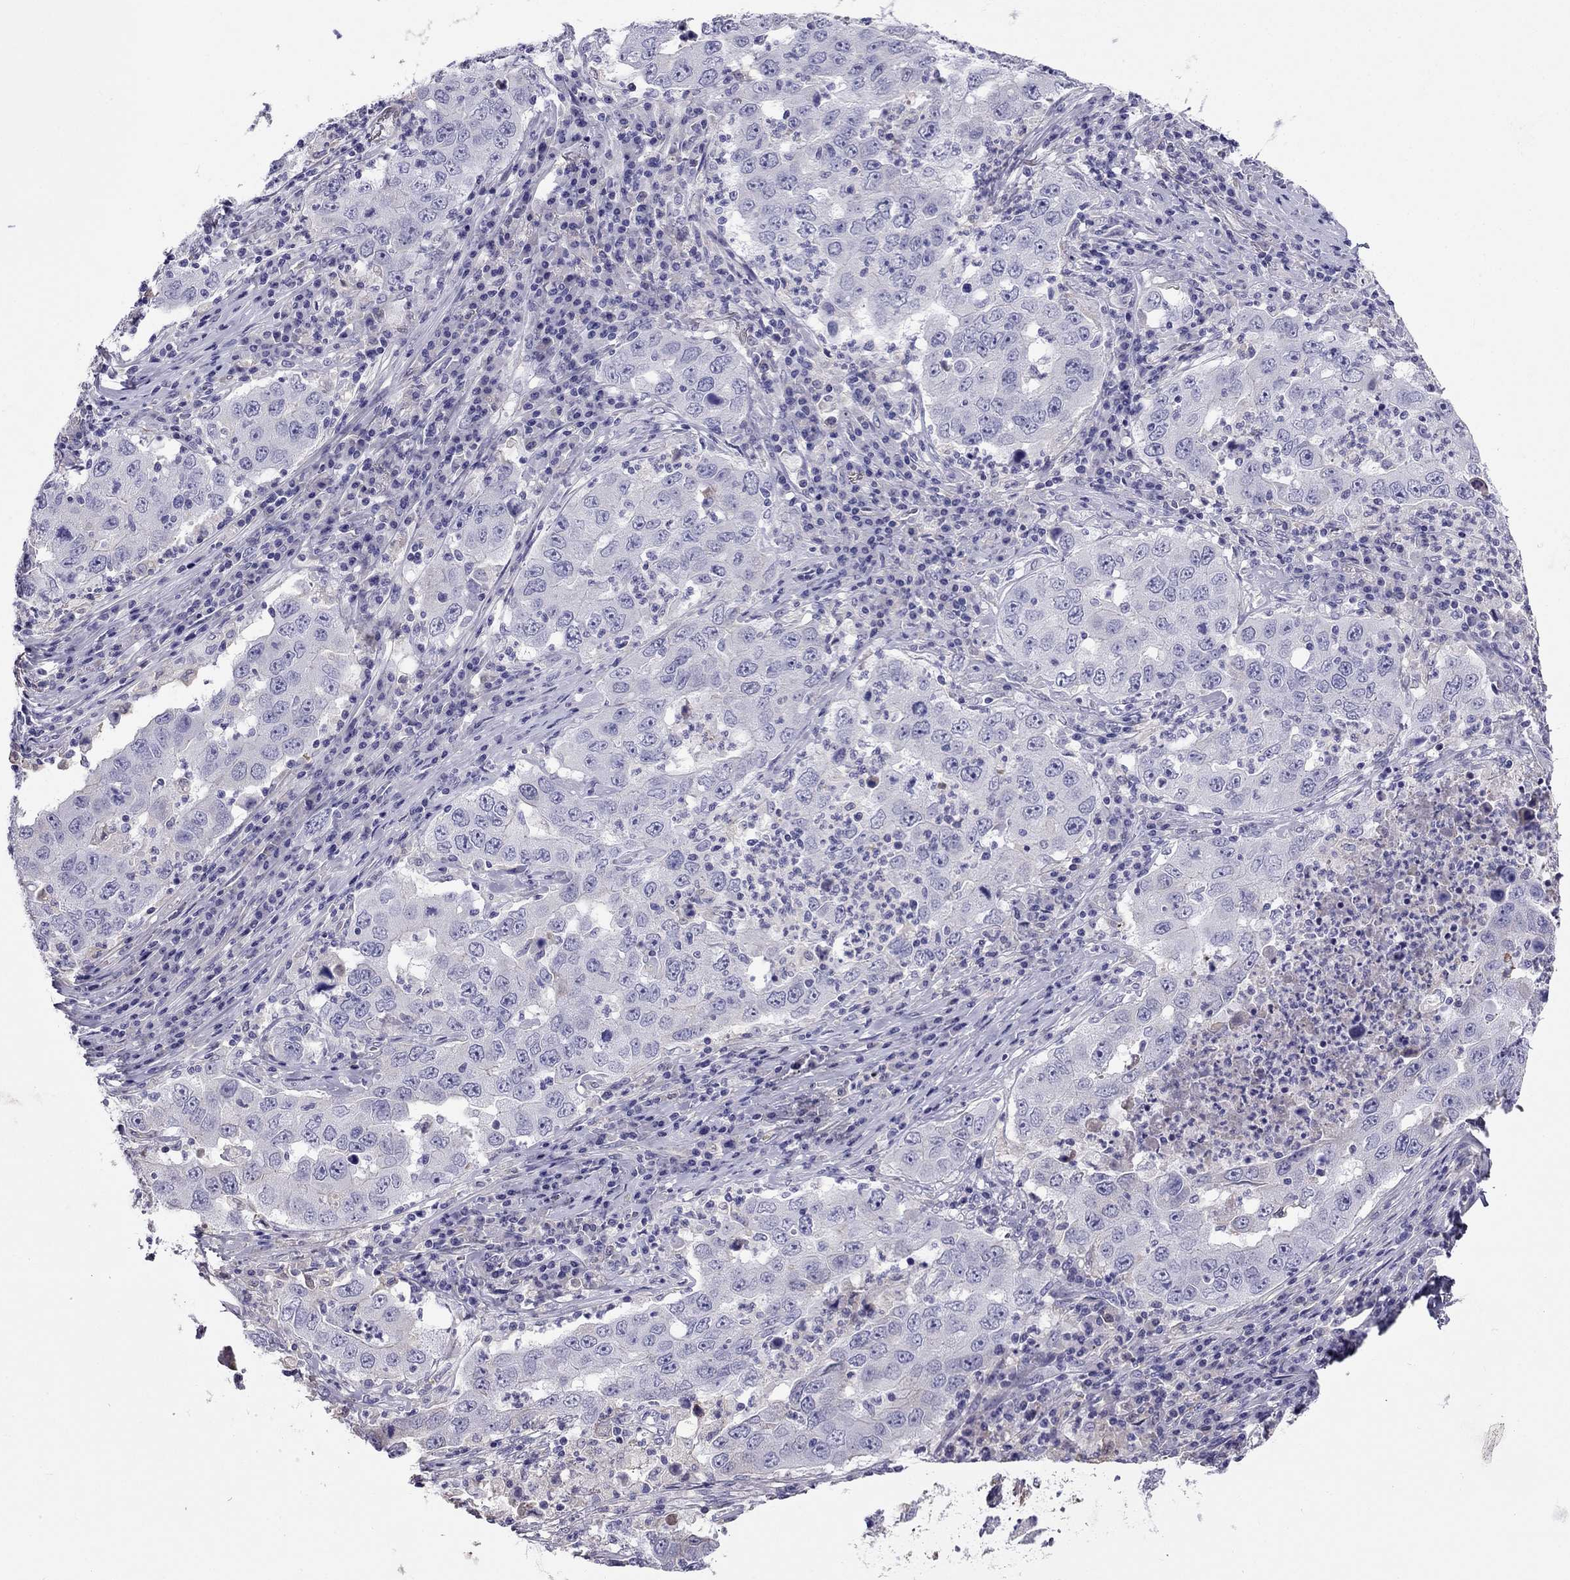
{"staining": {"intensity": "negative", "quantity": "none", "location": "none"}, "tissue": "lung cancer", "cell_type": "Tumor cells", "image_type": "cancer", "snomed": [{"axis": "morphology", "description": "Adenocarcinoma, NOS"}, {"axis": "topography", "description": "Lung"}], "caption": "The image reveals no significant expression in tumor cells of lung adenocarcinoma. (IHC, brightfield microscopy, high magnification).", "gene": "TBC1D21", "patient": {"sex": "male", "age": 73}}